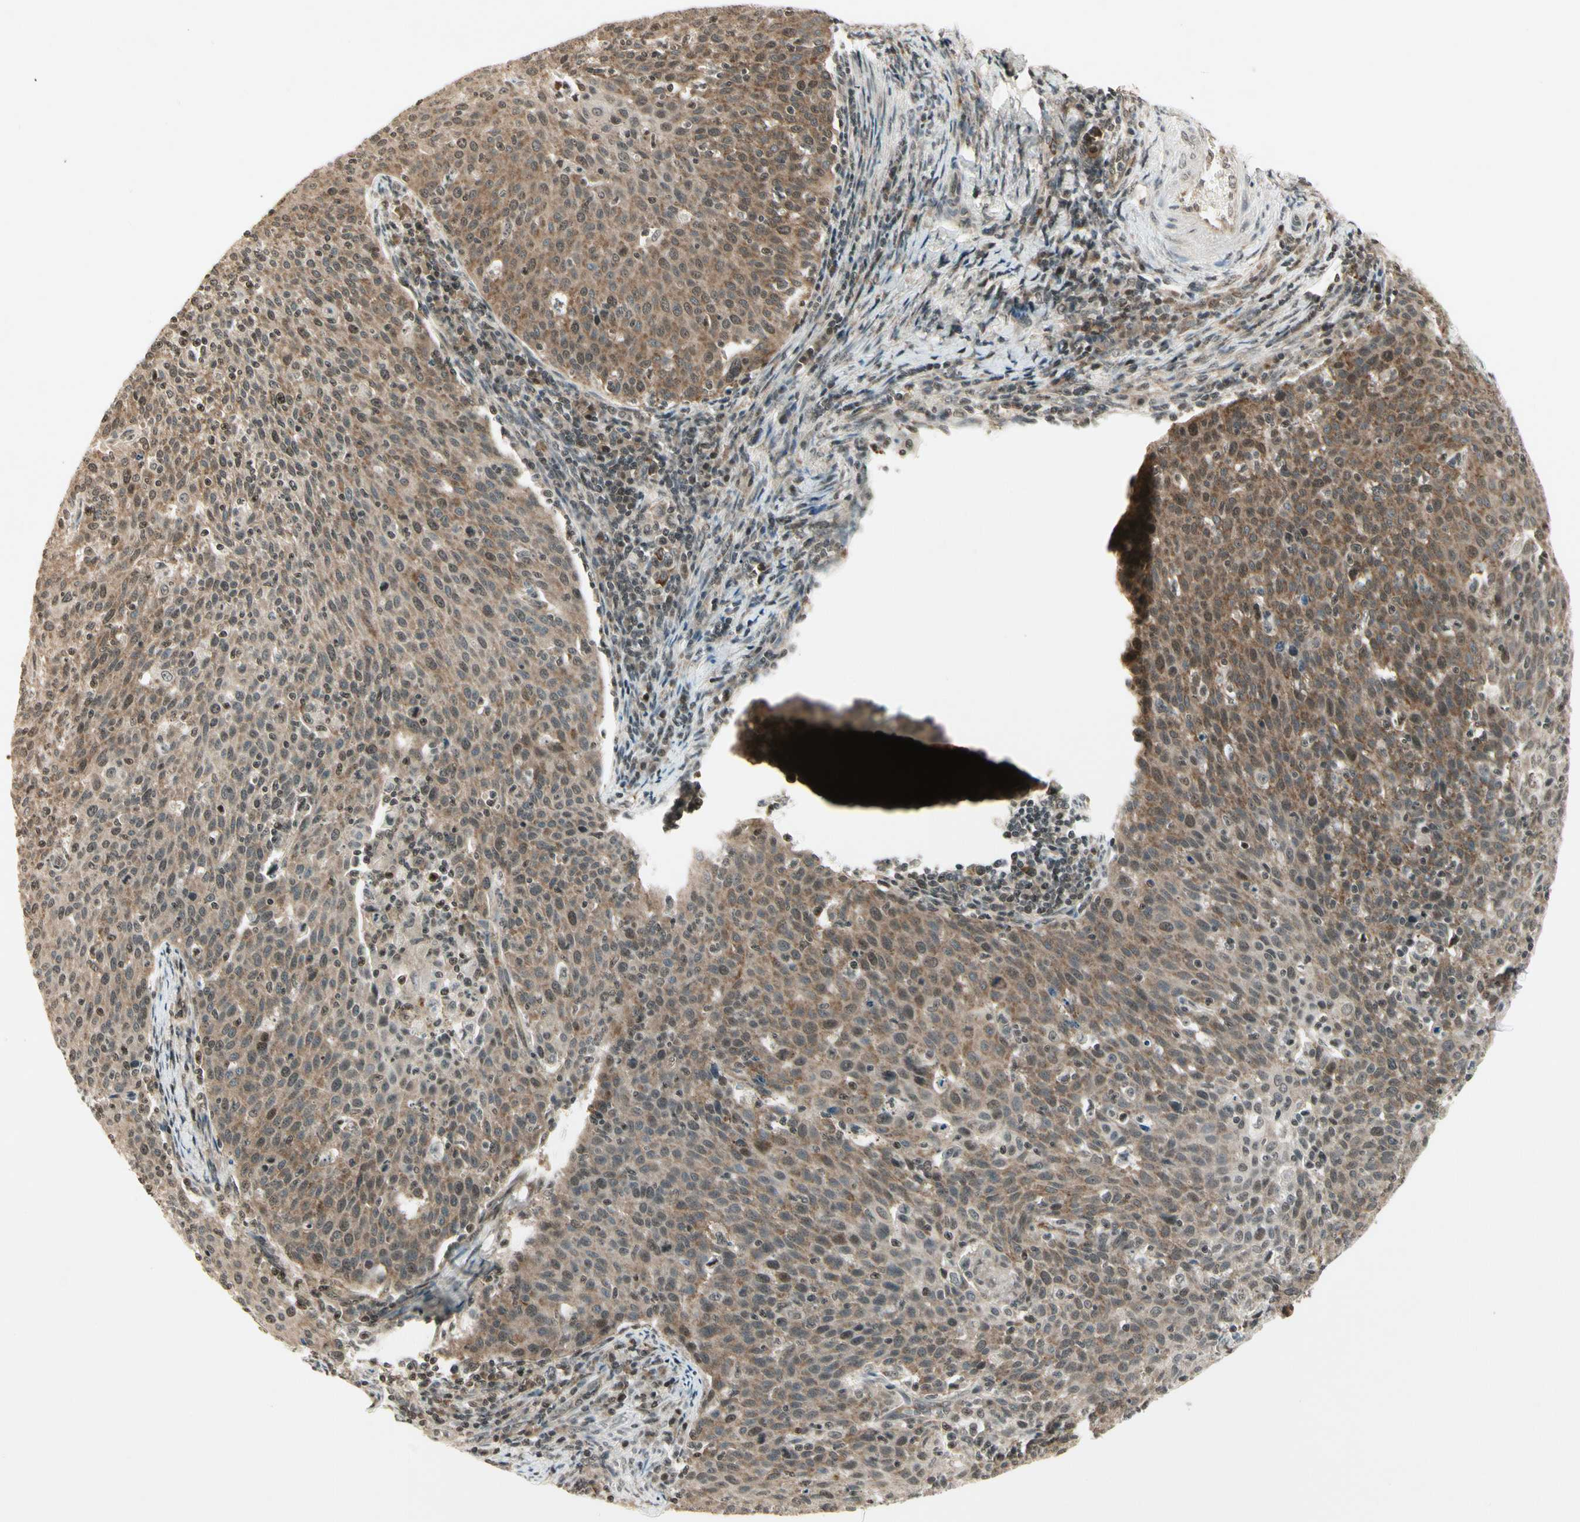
{"staining": {"intensity": "moderate", "quantity": "25%-75%", "location": "cytoplasmic/membranous"}, "tissue": "cervical cancer", "cell_type": "Tumor cells", "image_type": "cancer", "snomed": [{"axis": "morphology", "description": "Squamous cell carcinoma, NOS"}, {"axis": "topography", "description": "Cervix"}], "caption": "IHC of cervical squamous cell carcinoma displays medium levels of moderate cytoplasmic/membranous positivity in about 25%-75% of tumor cells.", "gene": "SMN2", "patient": {"sex": "female", "age": 38}}